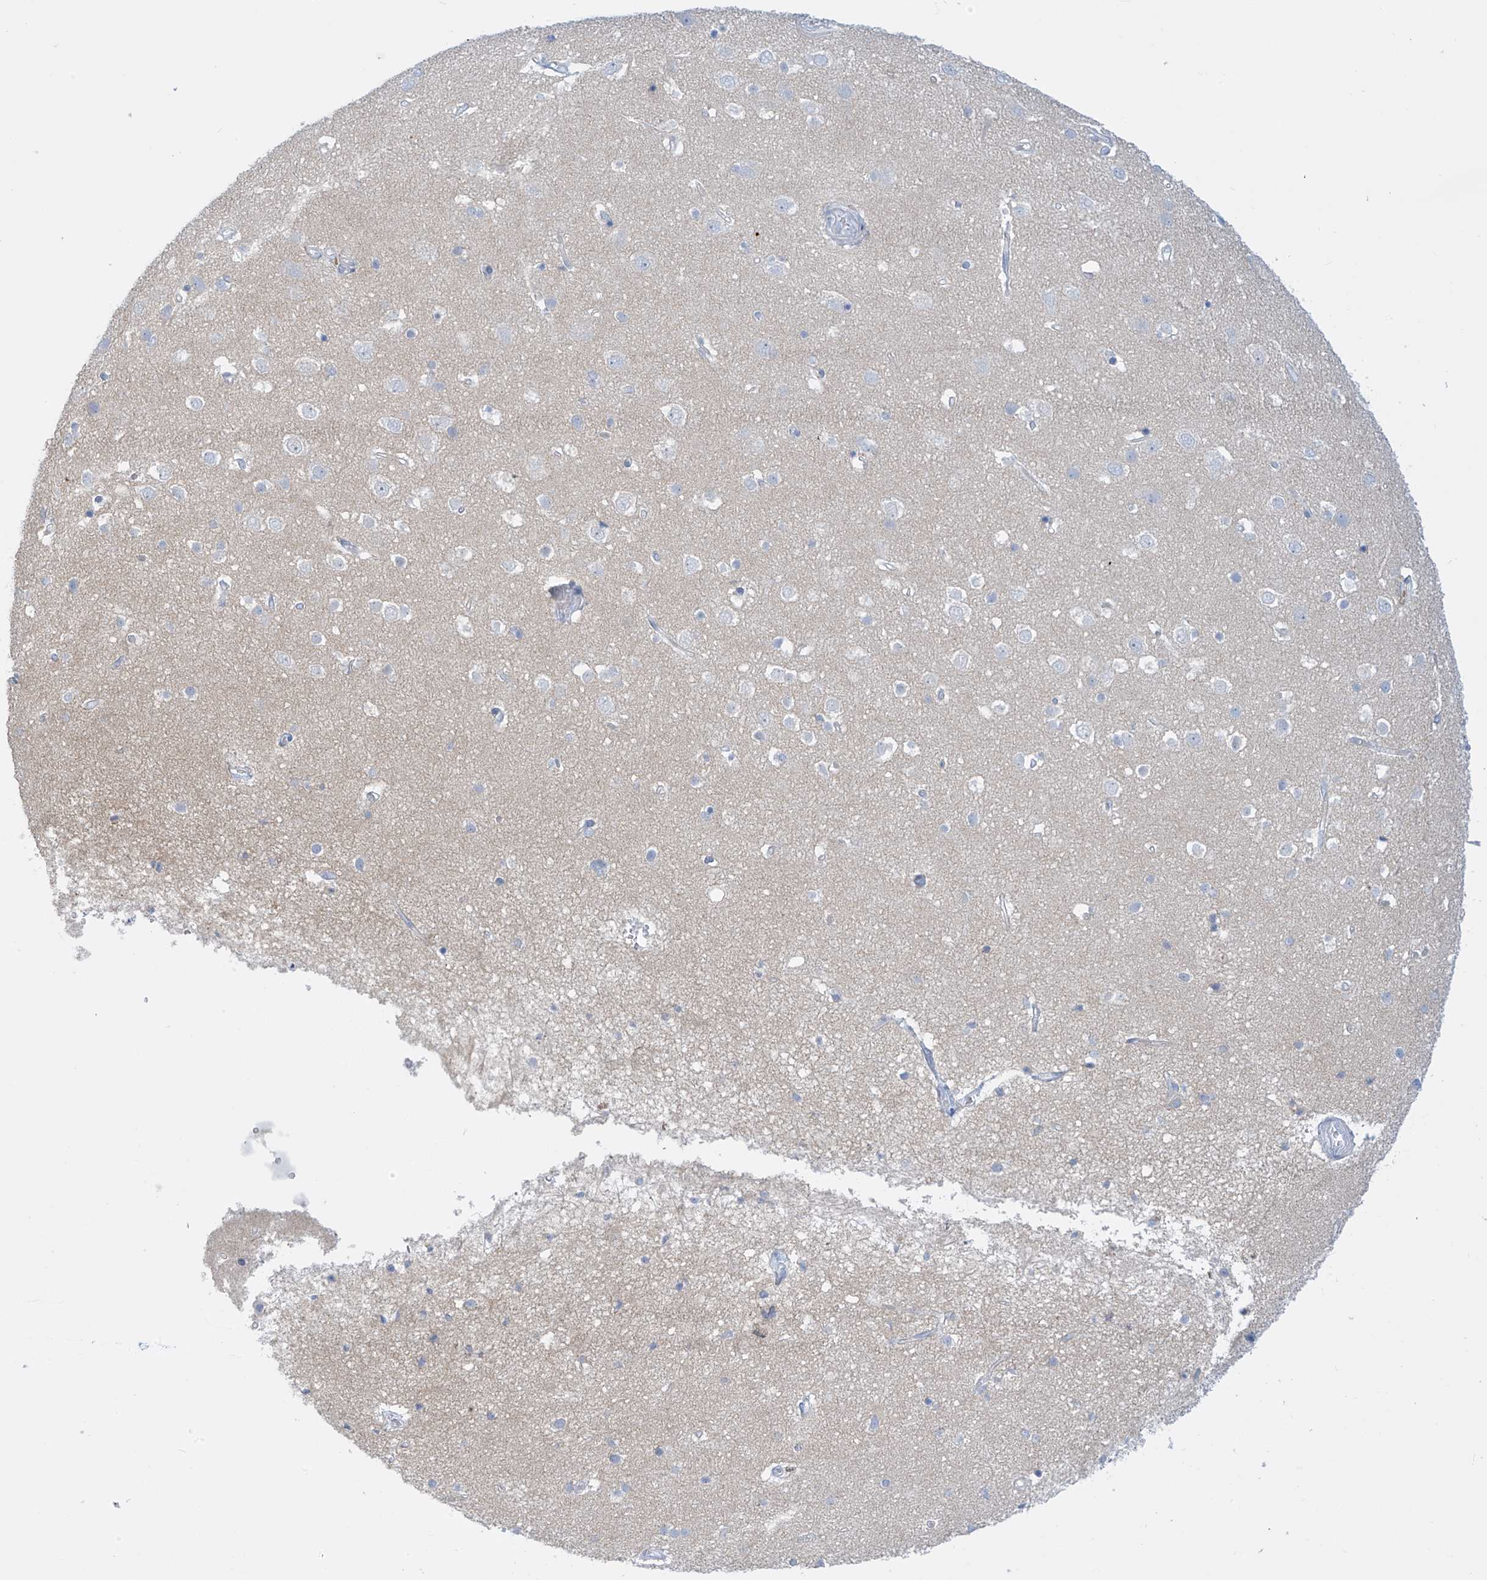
{"staining": {"intensity": "negative", "quantity": "none", "location": "none"}, "tissue": "cerebral cortex", "cell_type": "Endothelial cells", "image_type": "normal", "snomed": [{"axis": "morphology", "description": "Normal tissue, NOS"}, {"axis": "topography", "description": "Cerebral cortex"}], "caption": "This micrograph is of unremarkable cerebral cortex stained with immunohistochemistry (IHC) to label a protein in brown with the nuclei are counter-stained blue. There is no expression in endothelial cells.", "gene": "FABP2", "patient": {"sex": "male", "age": 54}}